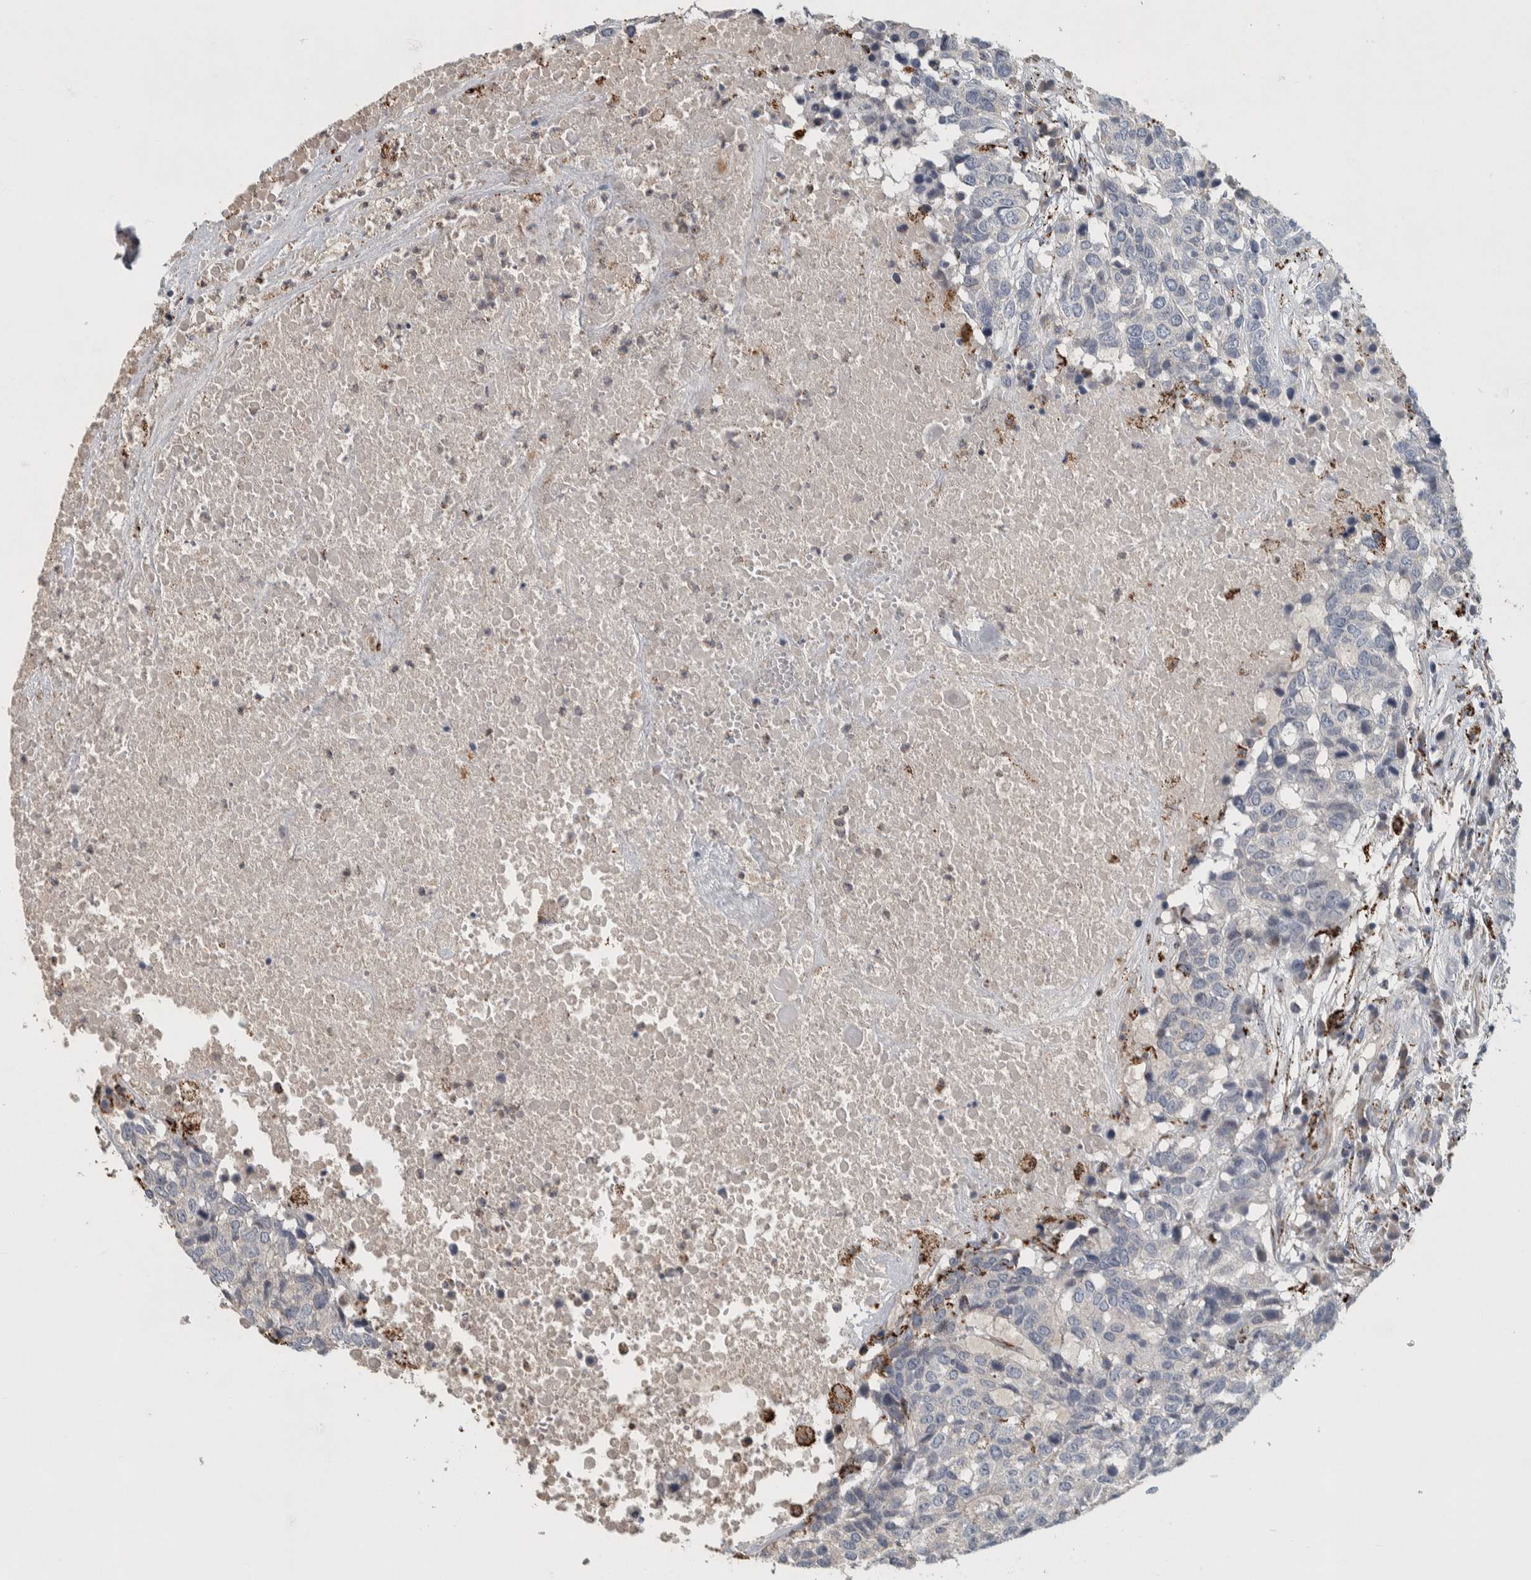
{"staining": {"intensity": "negative", "quantity": "none", "location": "none"}, "tissue": "head and neck cancer", "cell_type": "Tumor cells", "image_type": "cancer", "snomed": [{"axis": "morphology", "description": "Squamous cell carcinoma, NOS"}, {"axis": "topography", "description": "Head-Neck"}], "caption": "Immunohistochemistry (IHC) photomicrograph of human squamous cell carcinoma (head and neck) stained for a protein (brown), which exhibits no expression in tumor cells.", "gene": "FAM78A", "patient": {"sex": "male", "age": 66}}